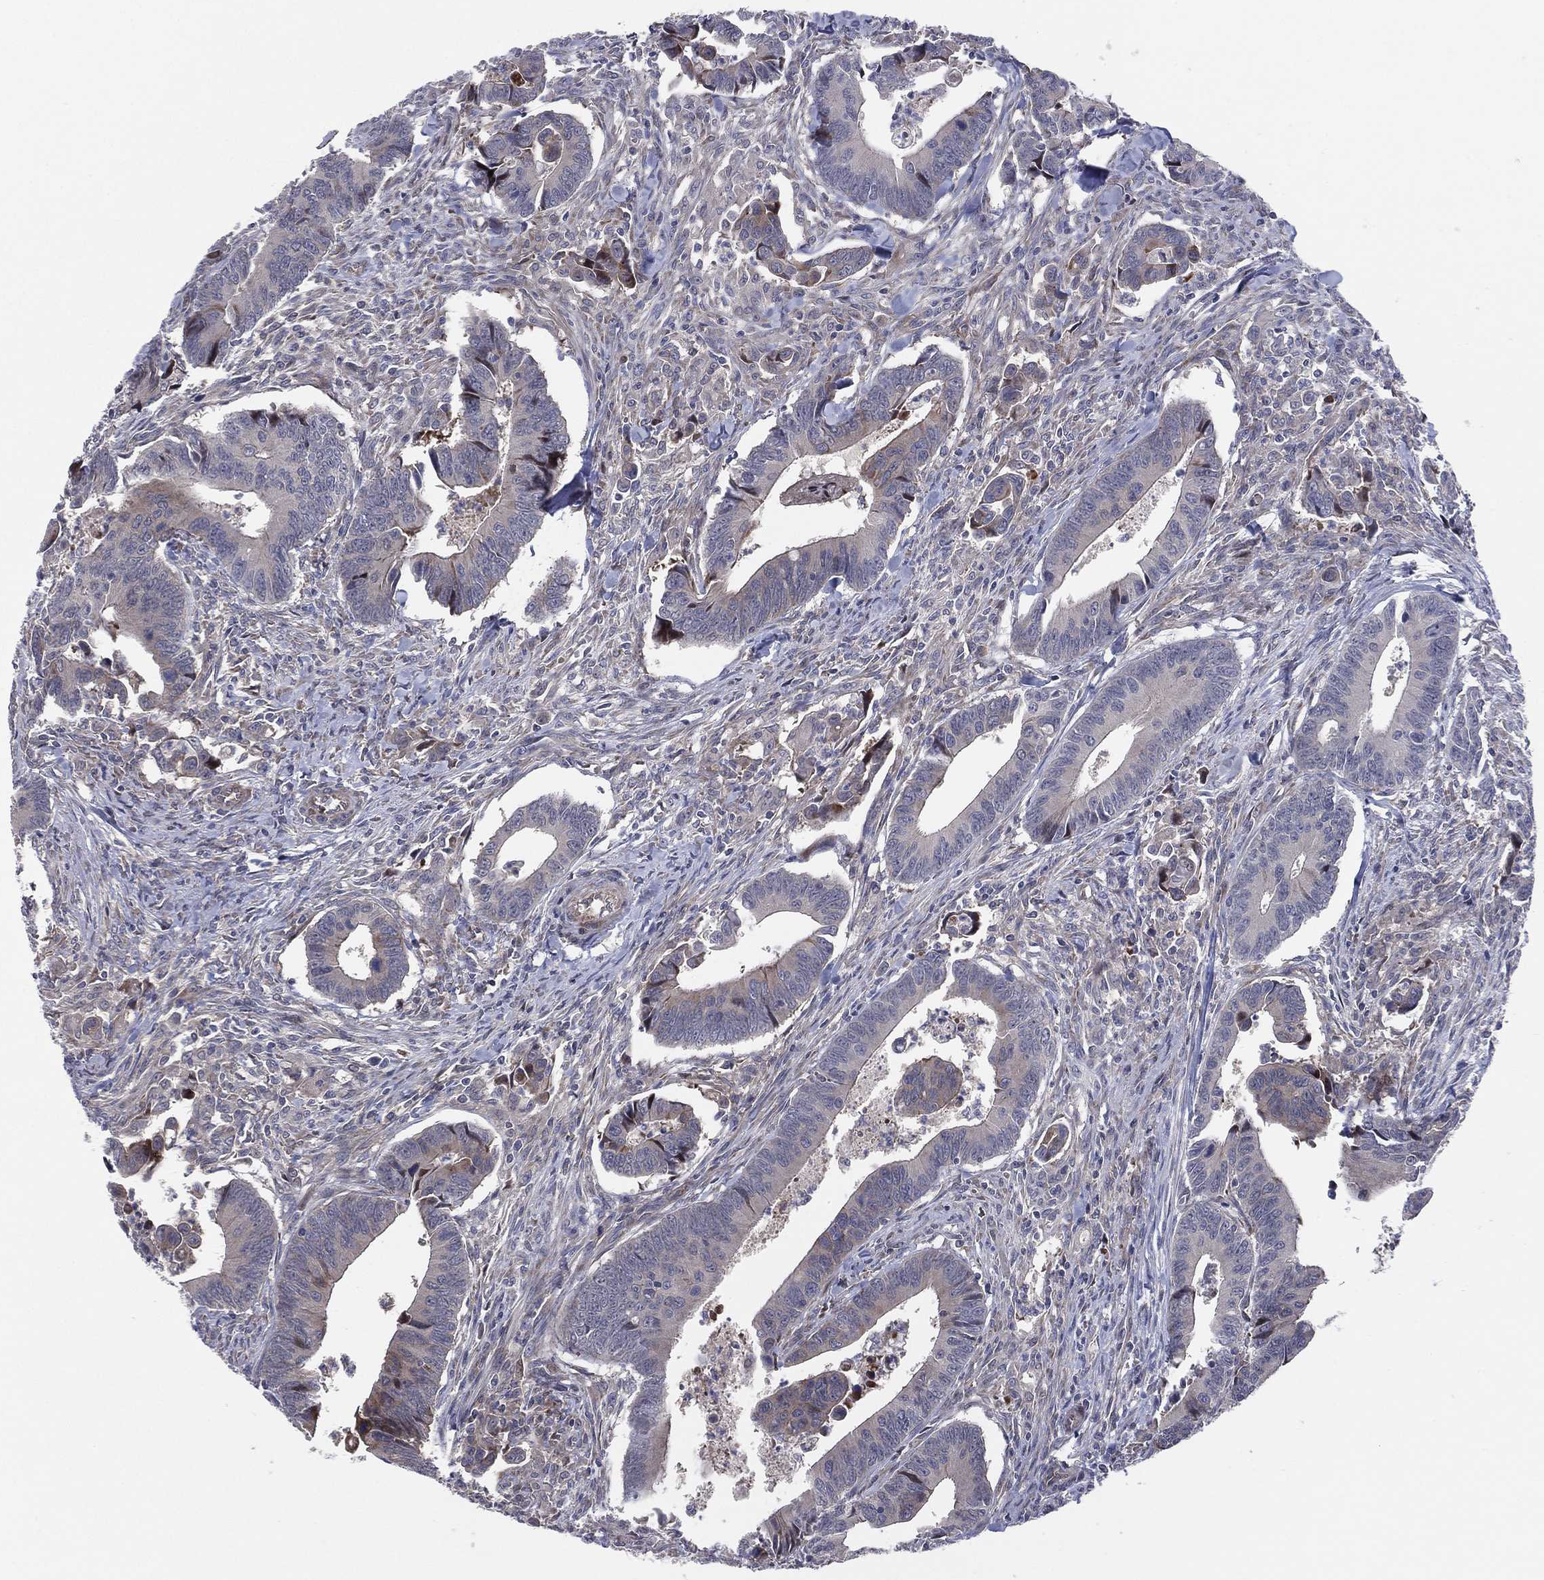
{"staining": {"intensity": "weak", "quantity": "<25%", "location": "cytoplasmic/membranous"}, "tissue": "colorectal cancer", "cell_type": "Tumor cells", "image_type": "cancer", "snomed": [{"axis": "morphology", "description": "Adenocarcinoma, NOS"}, {"axis": "topography", "description": "Rectum"}], "caption": "Tumor cells are negative for protein expression in human adenocarcinoma (colorectal).", "gene": "UTP14A", "patient": {"sex": "male", "age": 67}}